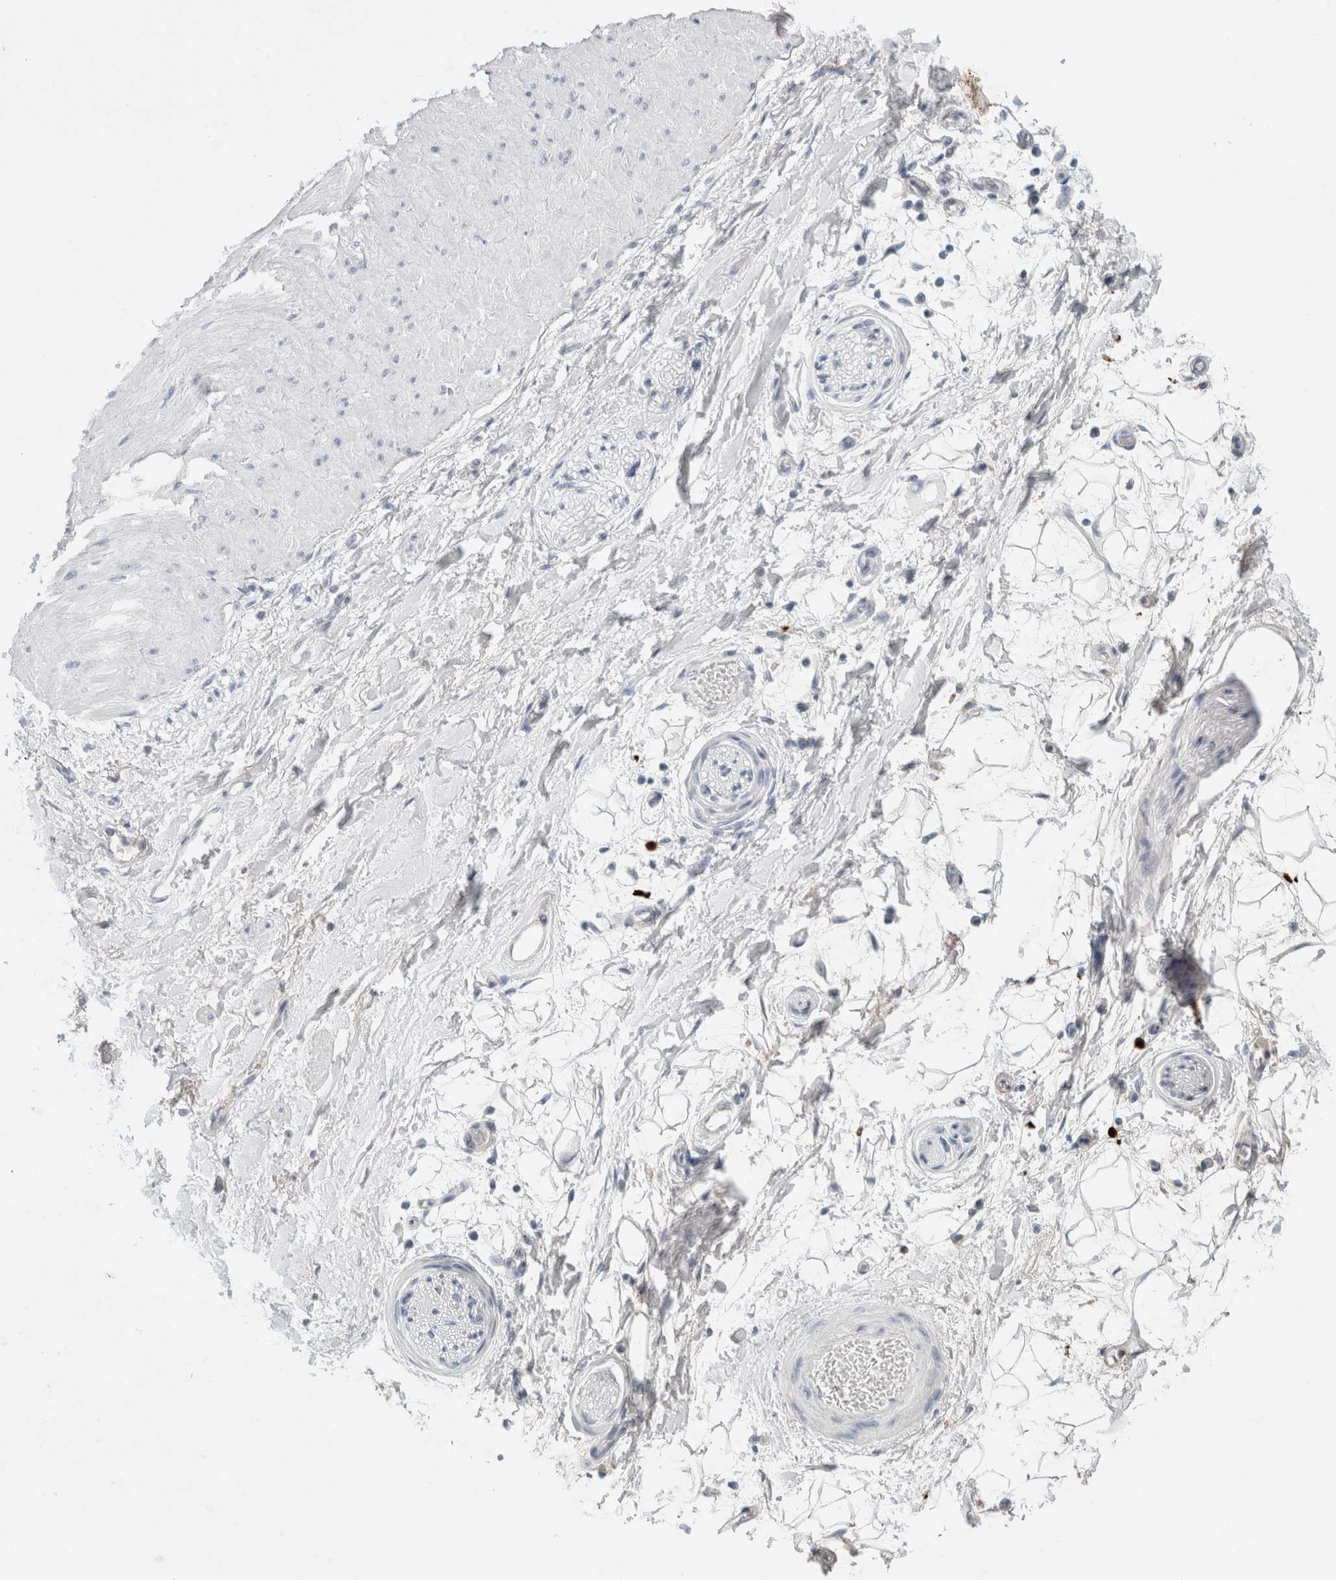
{"staining": {"intensity": "negative", "quantity": "none", "location": "none"}, "tissue": "adipose tissue", "cell_type": "Adipocytes", "image_type": "normal", "snomed": [{"axis": "morphology", "description": "Normal tissue, NOS"}, {"axis": "topography", "description": "Soft tissue"}], "caption": "The immunohistochemistry (IHC) micrograph has no significant positivity in adipocytes of adipose tissue. (DAB (3,3'-diaminobenzidine) immunohistochemistry, high magnification).", "gene": "IL6", "patient": {"sex": "male", "age": 72}}